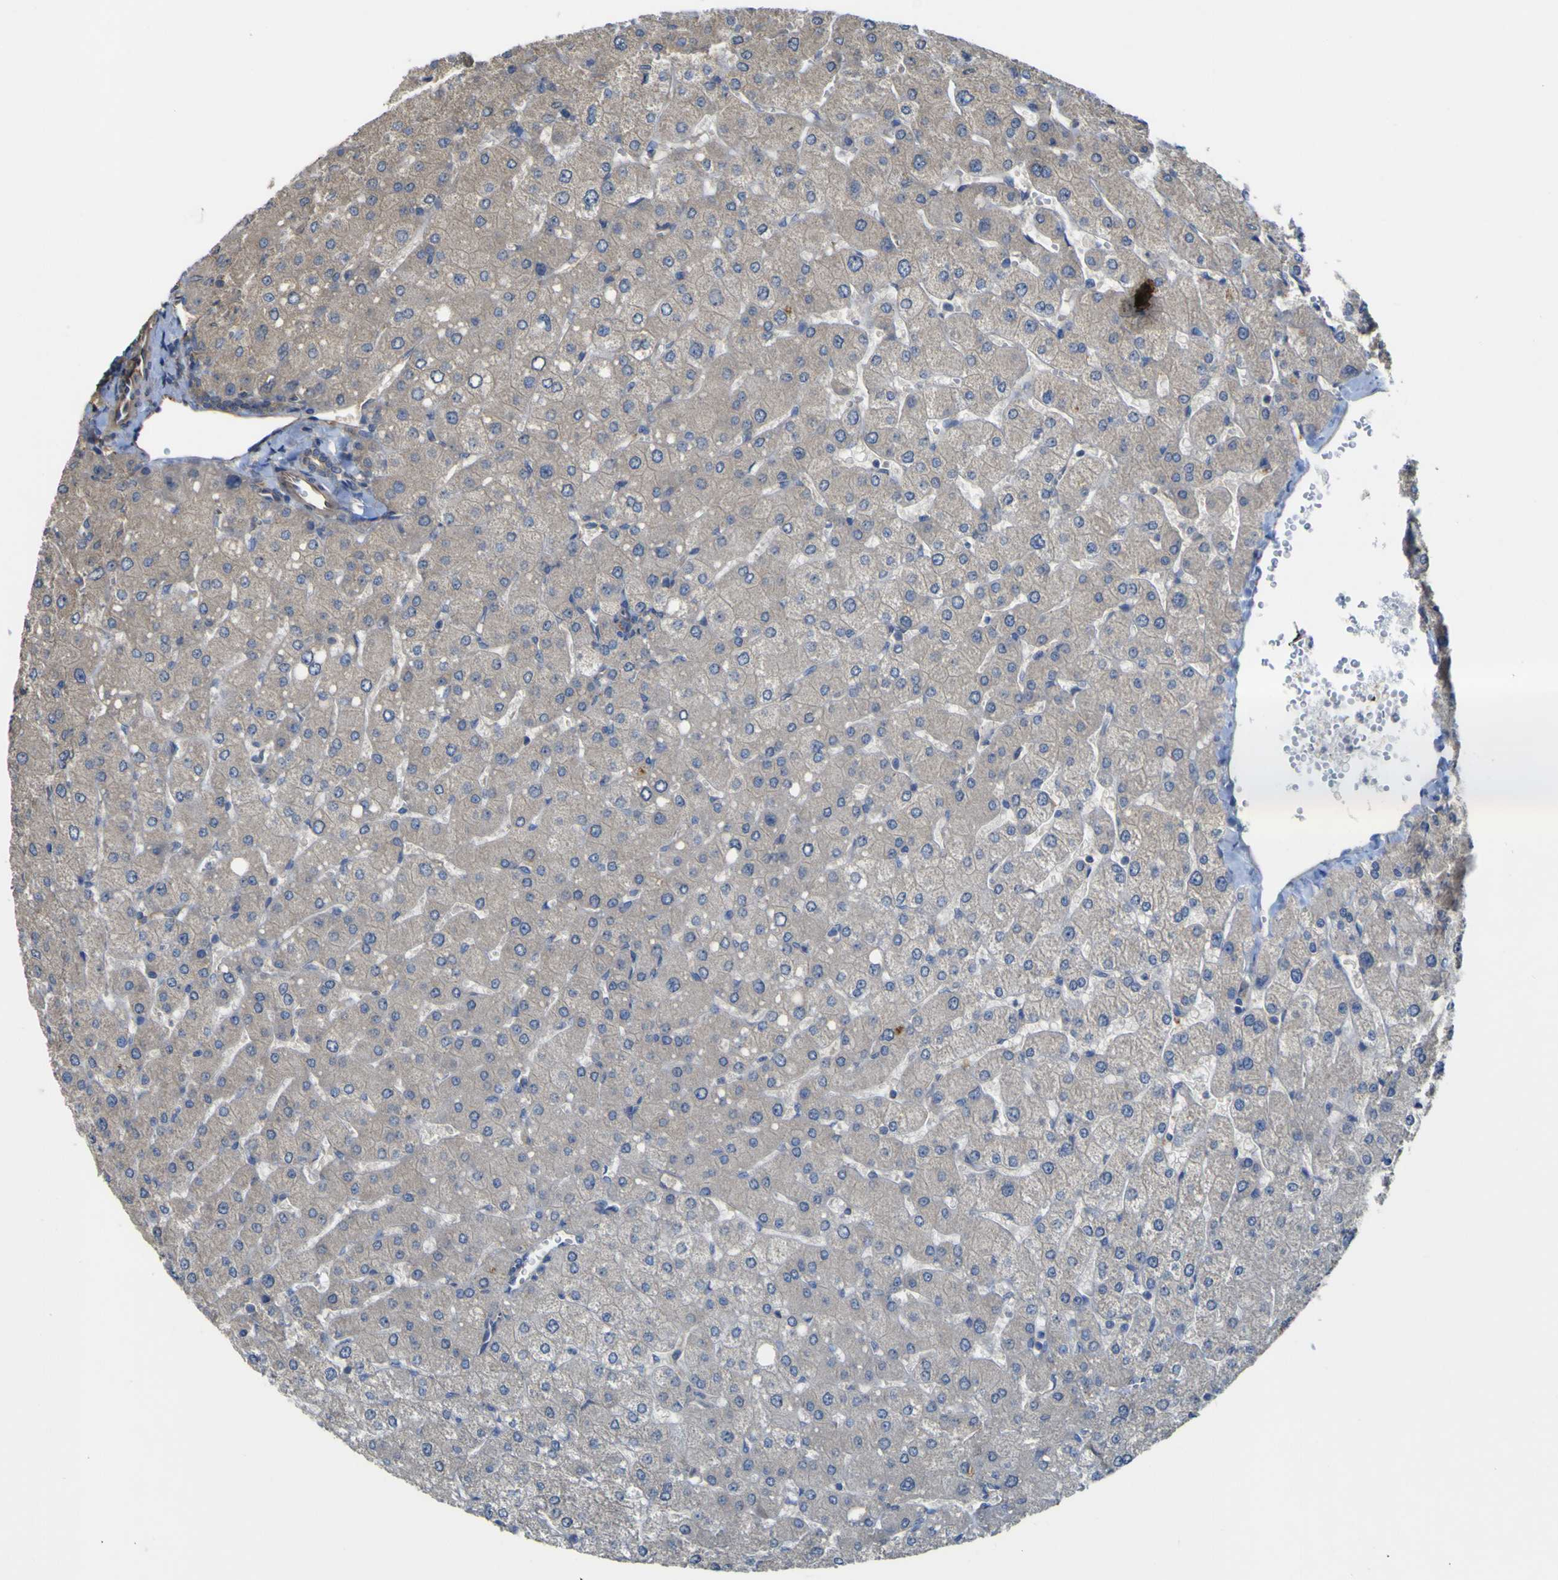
{"staining": {"intensity": "weak", "quantity": ">75%", "location": "cytoplasmic/membranous"}, "tissue": "liver", "cell_type": "Cholangiocytes", "image_type": "normal", "snomed": [{"axis": "morphology", "description": "Normal tissue, NOS"}, {"axis": "topography", "description": "Liver"}], "caption": "Protein staining of normal liver demonstrates weak cytoplasmic/membranous expression in about >75% of cholangiocytes.", "gene": "TNFSF15", "patient": {"sex": "male", "age": 55}}